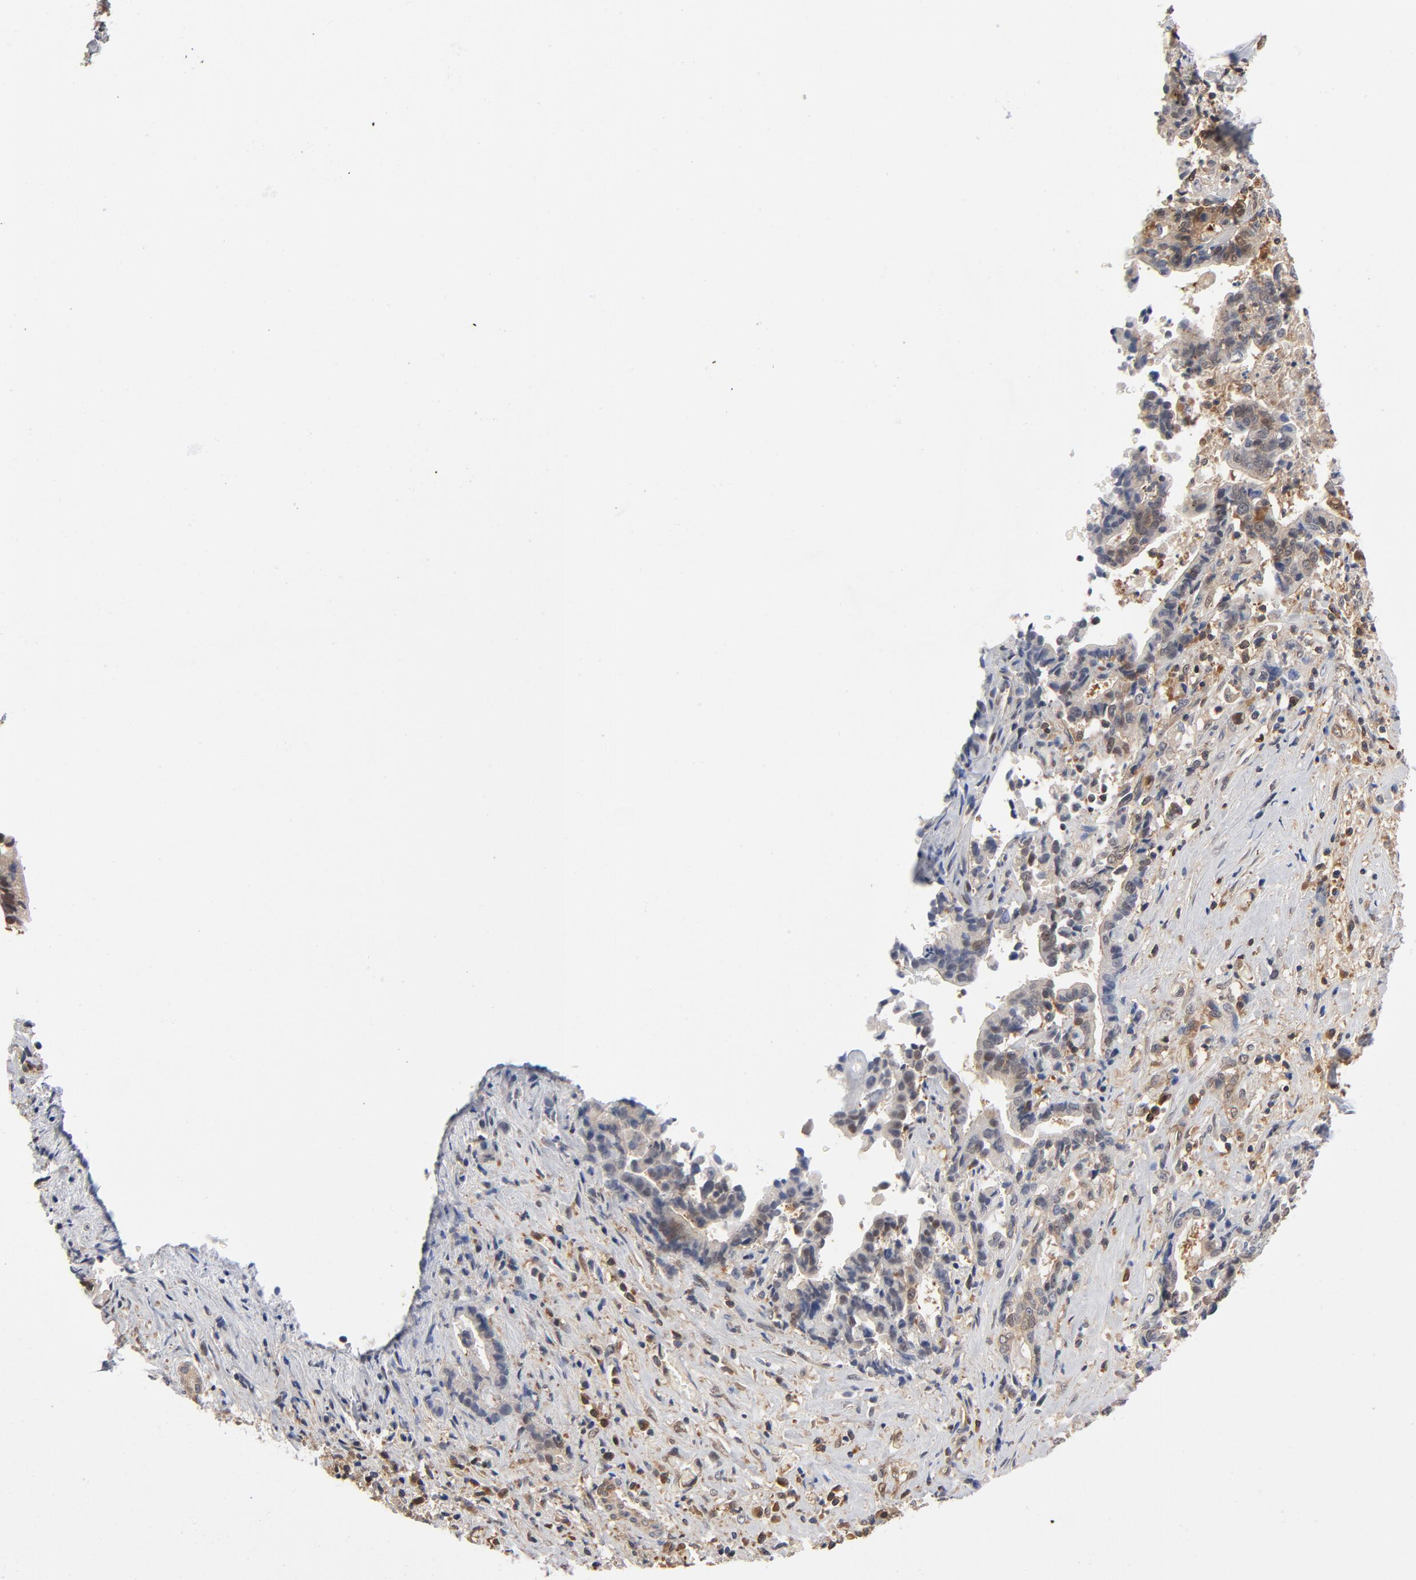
{"staining": {"intensity": "negative", "quantity": "none", "location": "none"}, "tissue": "liver cancer", "cell_type": "Tumor cells", "image_type": "cancer", "snomed": [{"axis": "morphology", "description": "Cholangiocarcinoma"}, {"axis": "topography", "description": "Liver"}], "caption": "This image is of liver cholangiocarcinoma stained with IHC to label a protein in brown with the nuclei are counter-stained blue. There is no staining in tumor cells.", "gene": "ASMTL", "patient": {"sex": "male", "age": 57}}